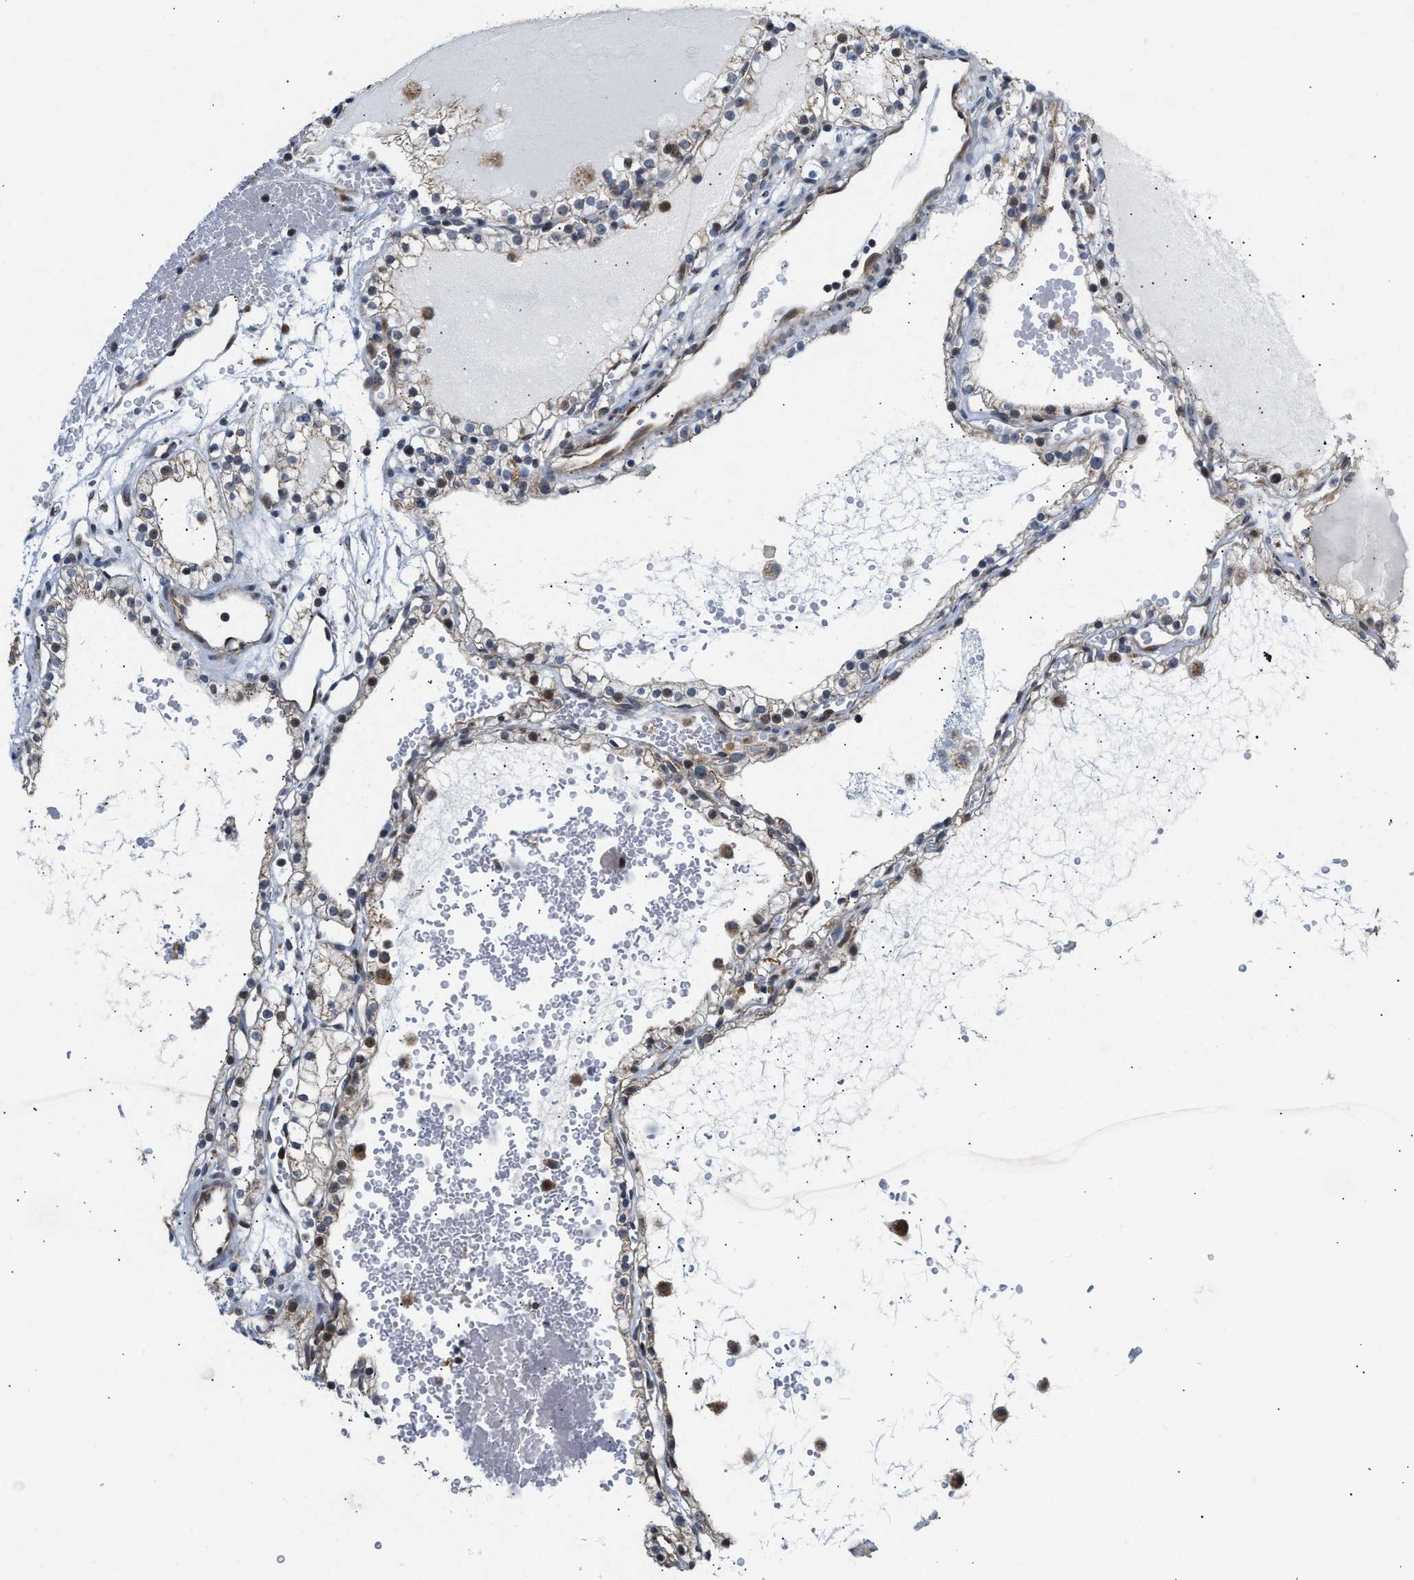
{"staining": {"intensity": "moderate", "quantity": "25%-75%", "location": "cytoplasmic/membranous,nuclear"}, "tissue": "renal cancer", "cell_type": "Tumor cells", "image_type": "cancer", "snomed": [{"axis": "morphology", "description": "Adenocarcinoma, NOS"}, {"axis": "topography", "description": "Kidney"}], "caption": "There is medium levels of moderate cytoplasmic/membranous and nuclear positivity in tumor cells of renal cancer, as demonstrated by immunohistochemical staining (brown color).", "gene": "DEPTOR", "patient": {"sex": "female", "age": 41}}